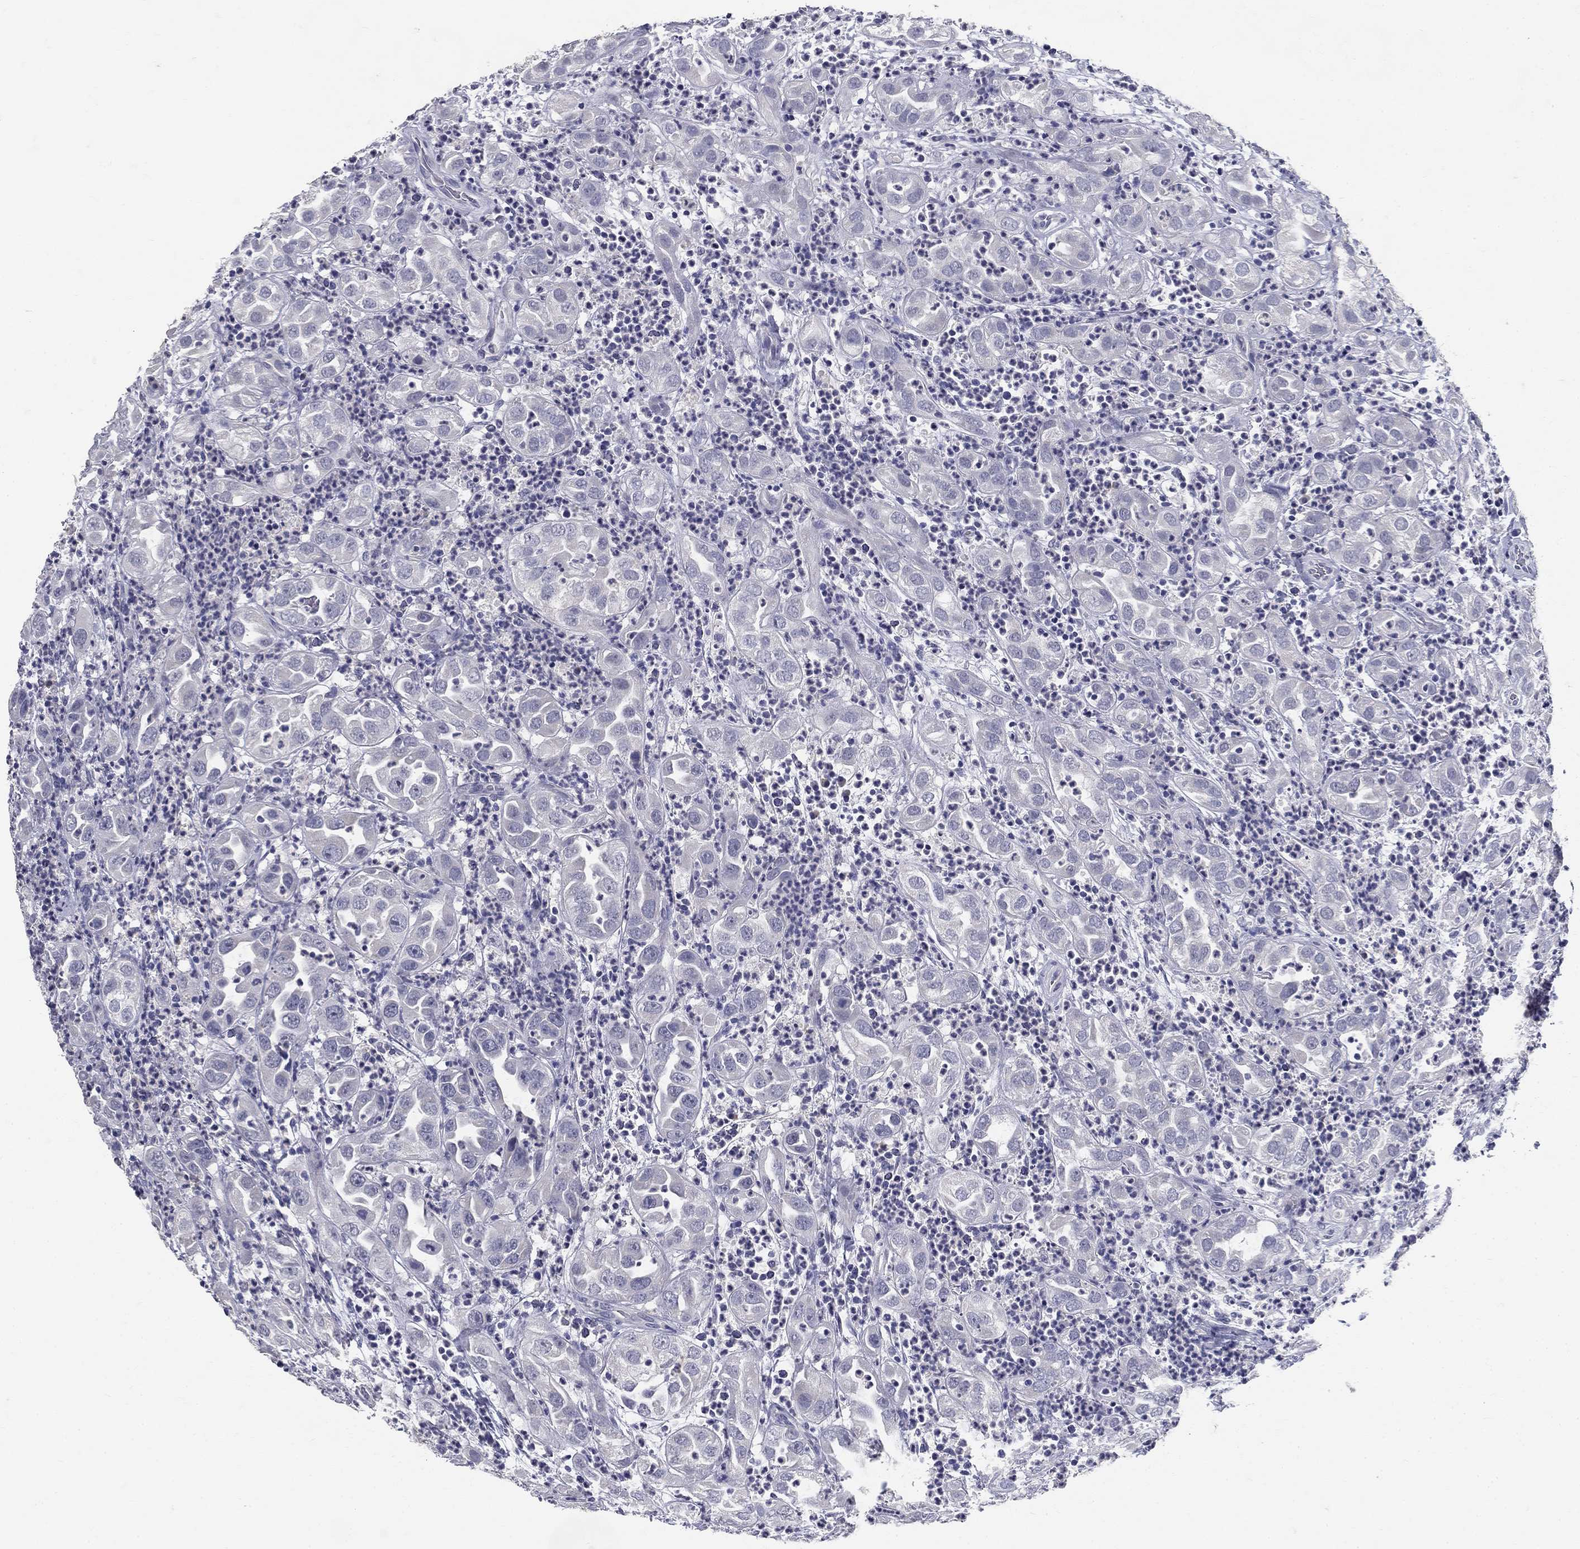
{"staining": {"intensity": "negative", "quantity": "none", "location": "none"}, "tissue": "urothelial cancer", "cell_type": "Tumor cells", "image_type": "cancer", "snomed": [{"axis": "morphology", "description": "Urothelial carcinoma, High grade"}, {"axis": "topography", "description": "Urinary bladder"}], "caption": "Tumor cells show no significant staining in urothelial cancer. Nuclei are stained in blue.", "gene": "POMC", "patient": {"sex": "female", "age": 41}}